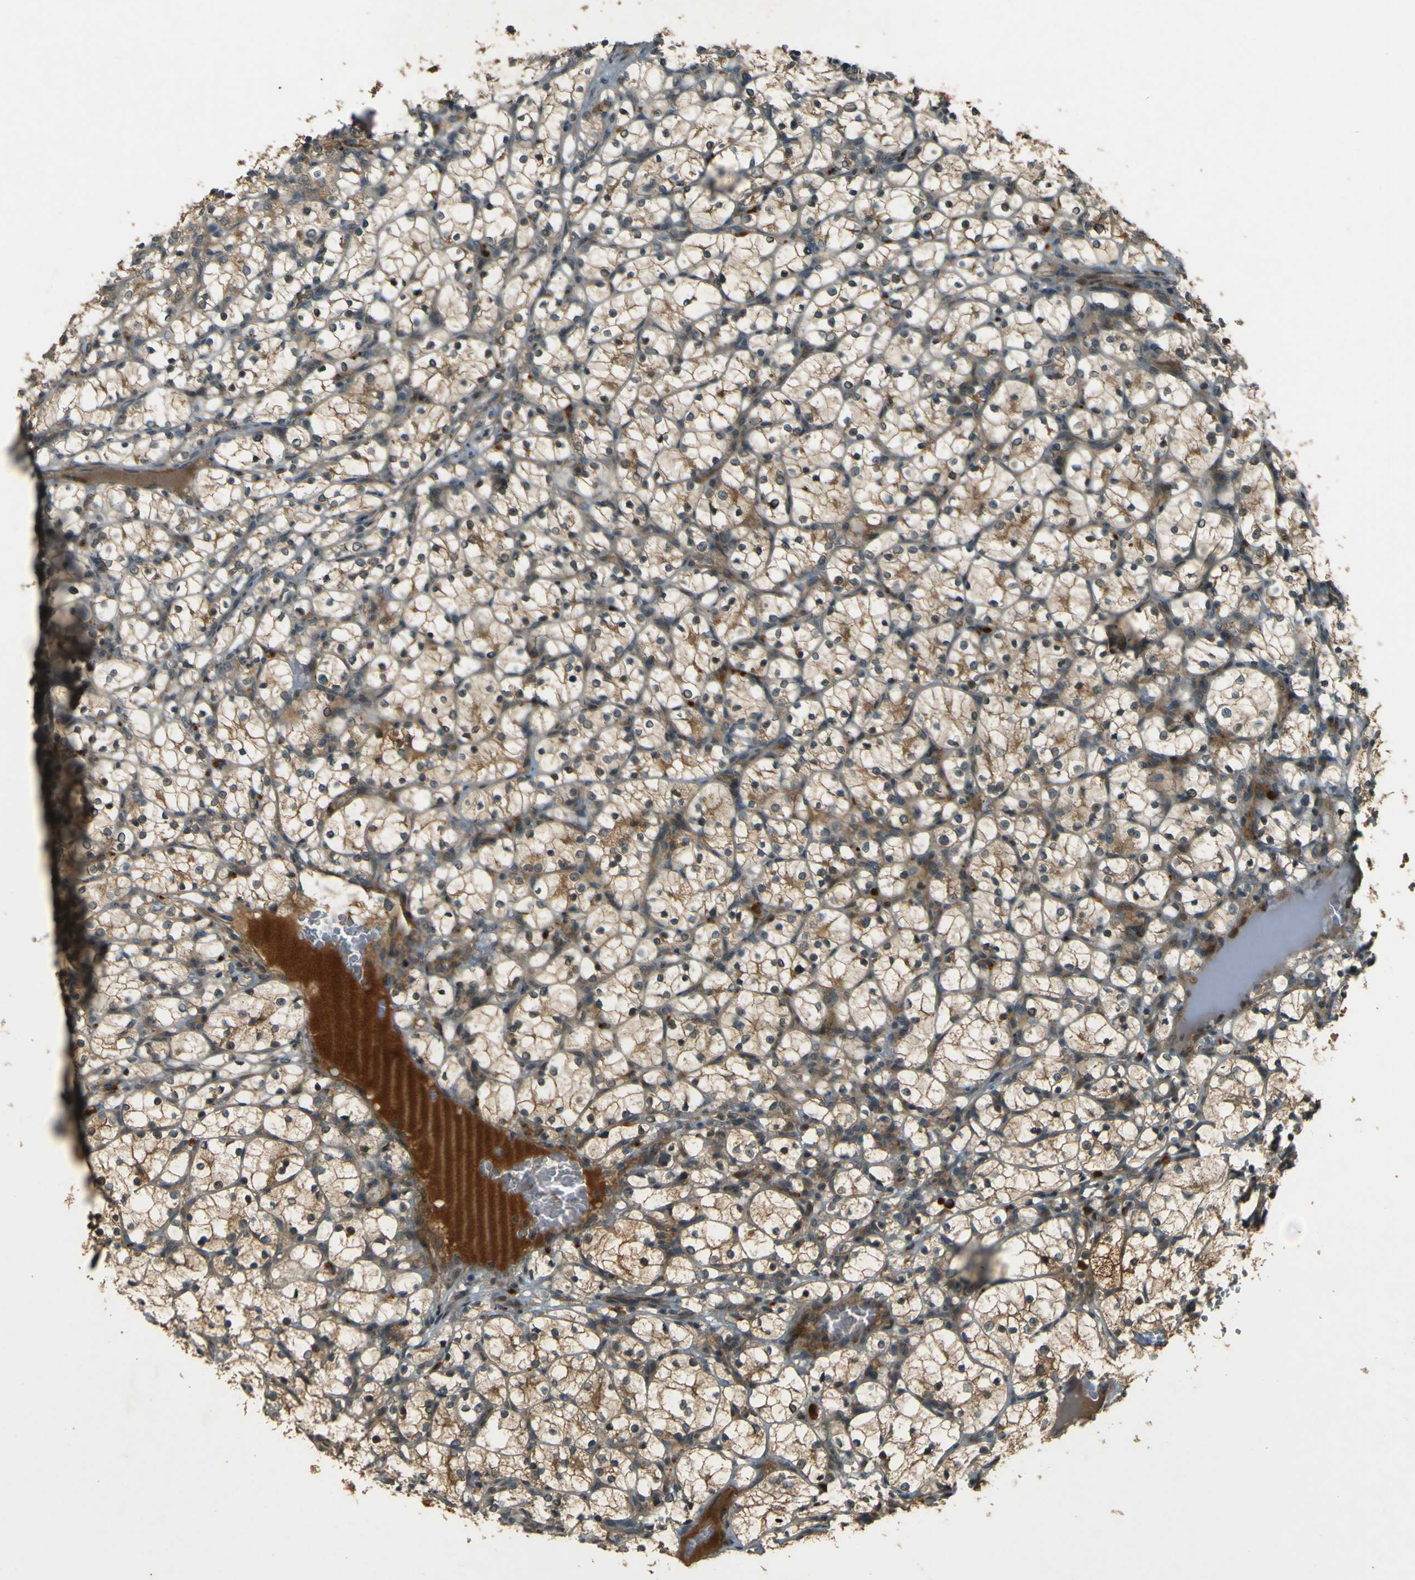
{"staining": {"intensity": "weak", "quantity": ">75%", "location": "cytoplasmic/membranous"}, "tissue": "renal cancer", "cell_type": "Tumor cells", "image_type": "cancer", "snomed": [{"axis": "morphology", "description": "Adenocarcinoma, NOS"}, {"axis": "topography", "description": "Kidney"}], "caption": "Immunohistochemistry (IHC) image of neoplastic tissue: human renal cancer stained using immunohistochemistry (IHC) reveals low levels of weak protein expression localized specifically in the cytoplasmic/membranous of tumor cells, appearing as a cytoplasmic/membranous brown color.", "gene": "MPDZ", "patient": {"sex": "female", "age": 69}}